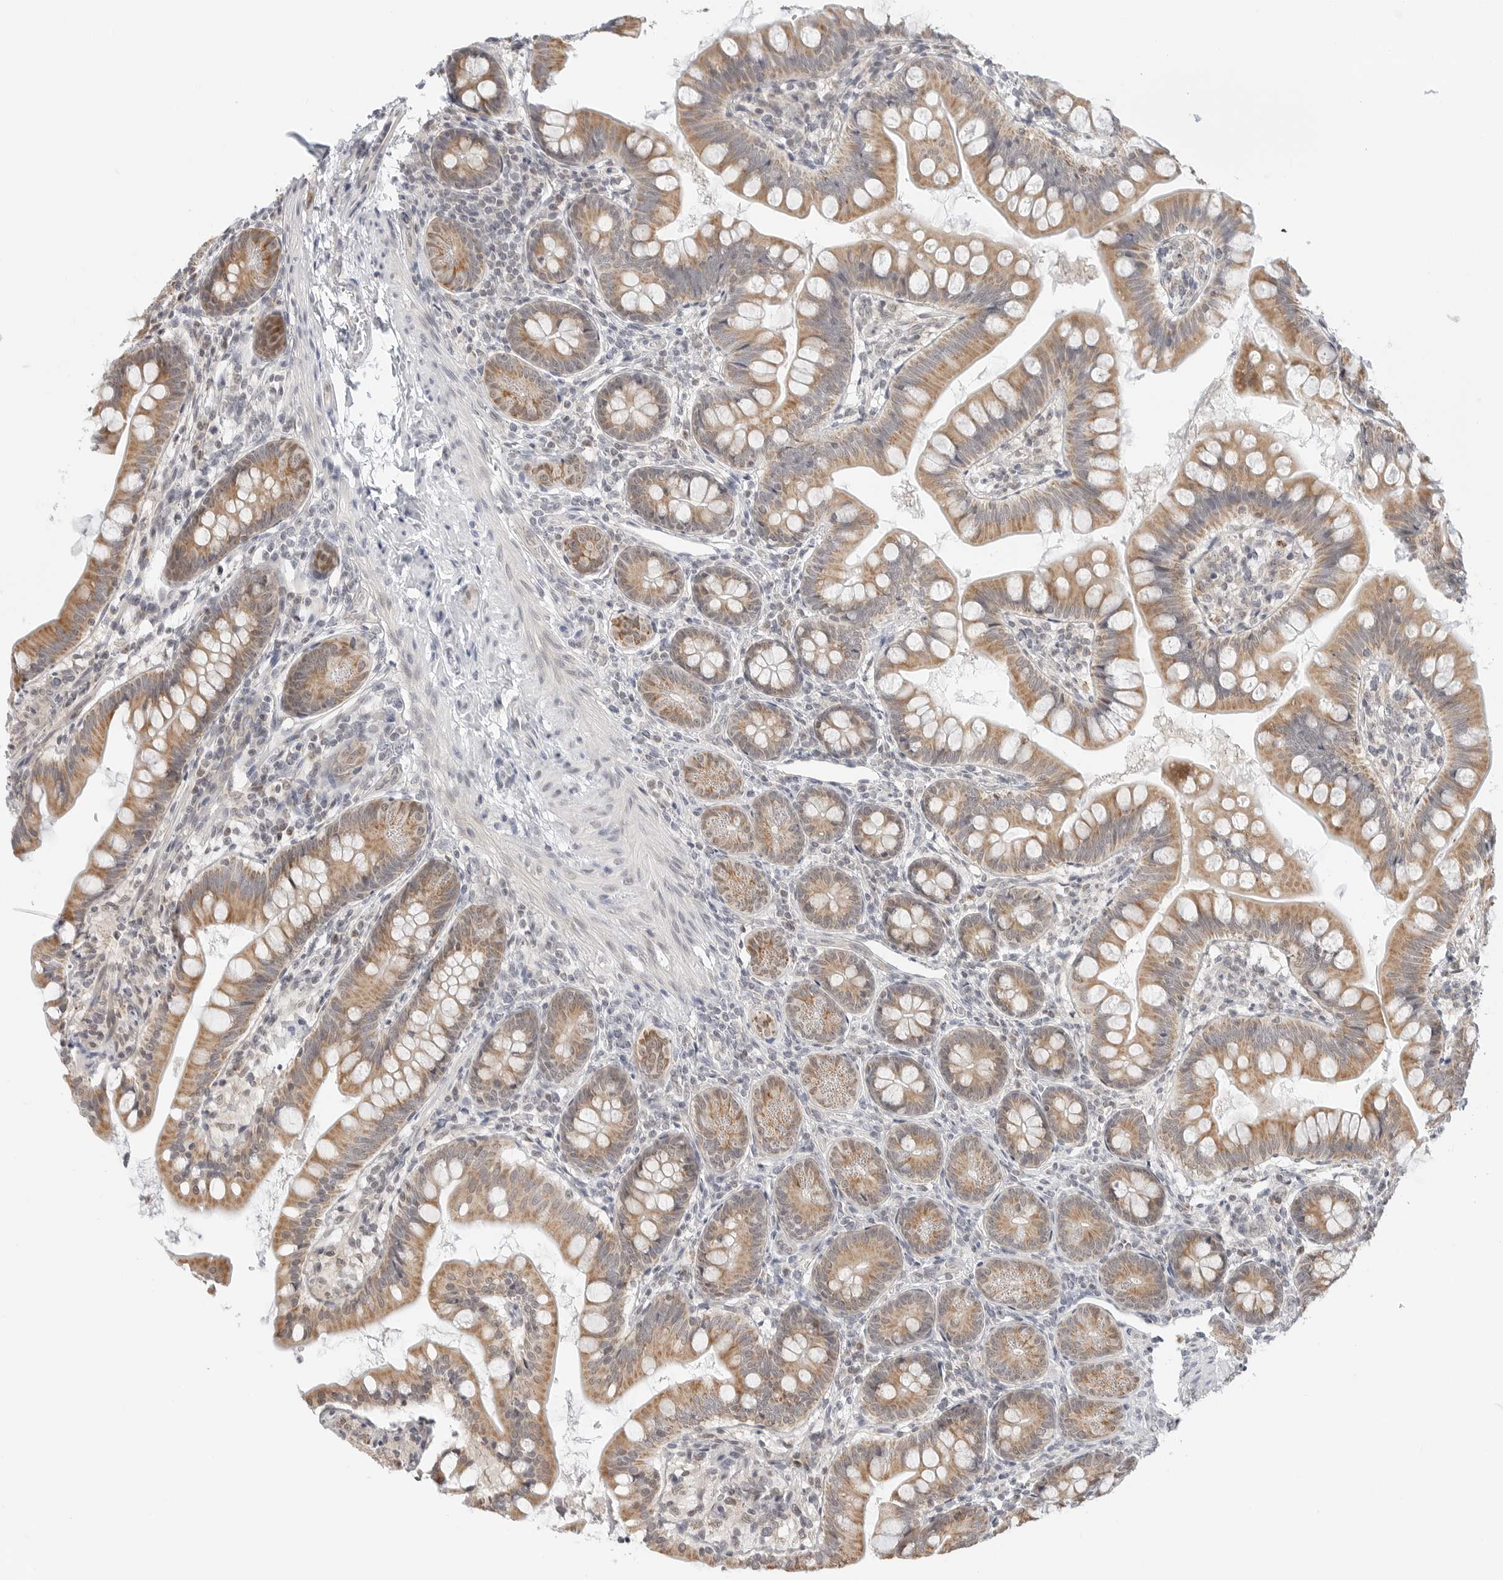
{"staining": {"intensity": "moderate", "quantity": ">75%", "location": "cytoplasmic/membranous"}, "tissue": "small intestine", "cell_type": "Glandular cells", "image_type": "normal", "snomed": [{"axis": "morphology", "description": "Normal tissue, NOS"}, {"axis": "topography", "description": "Small intestine"}], "caption": "Immunohistochemical staining of unremarkable small intestine shows medium levels of moderate cytoplasmic/membranous expression in about >75% of glandular cells. The staining was performed using DAB to visualize the protein expression in brown, while the nuclei were stained in blue with hematoxylin (Magnification: 20x).", "gene": "POLR3GL", "patient": {"sex": "male", "age": 7}}